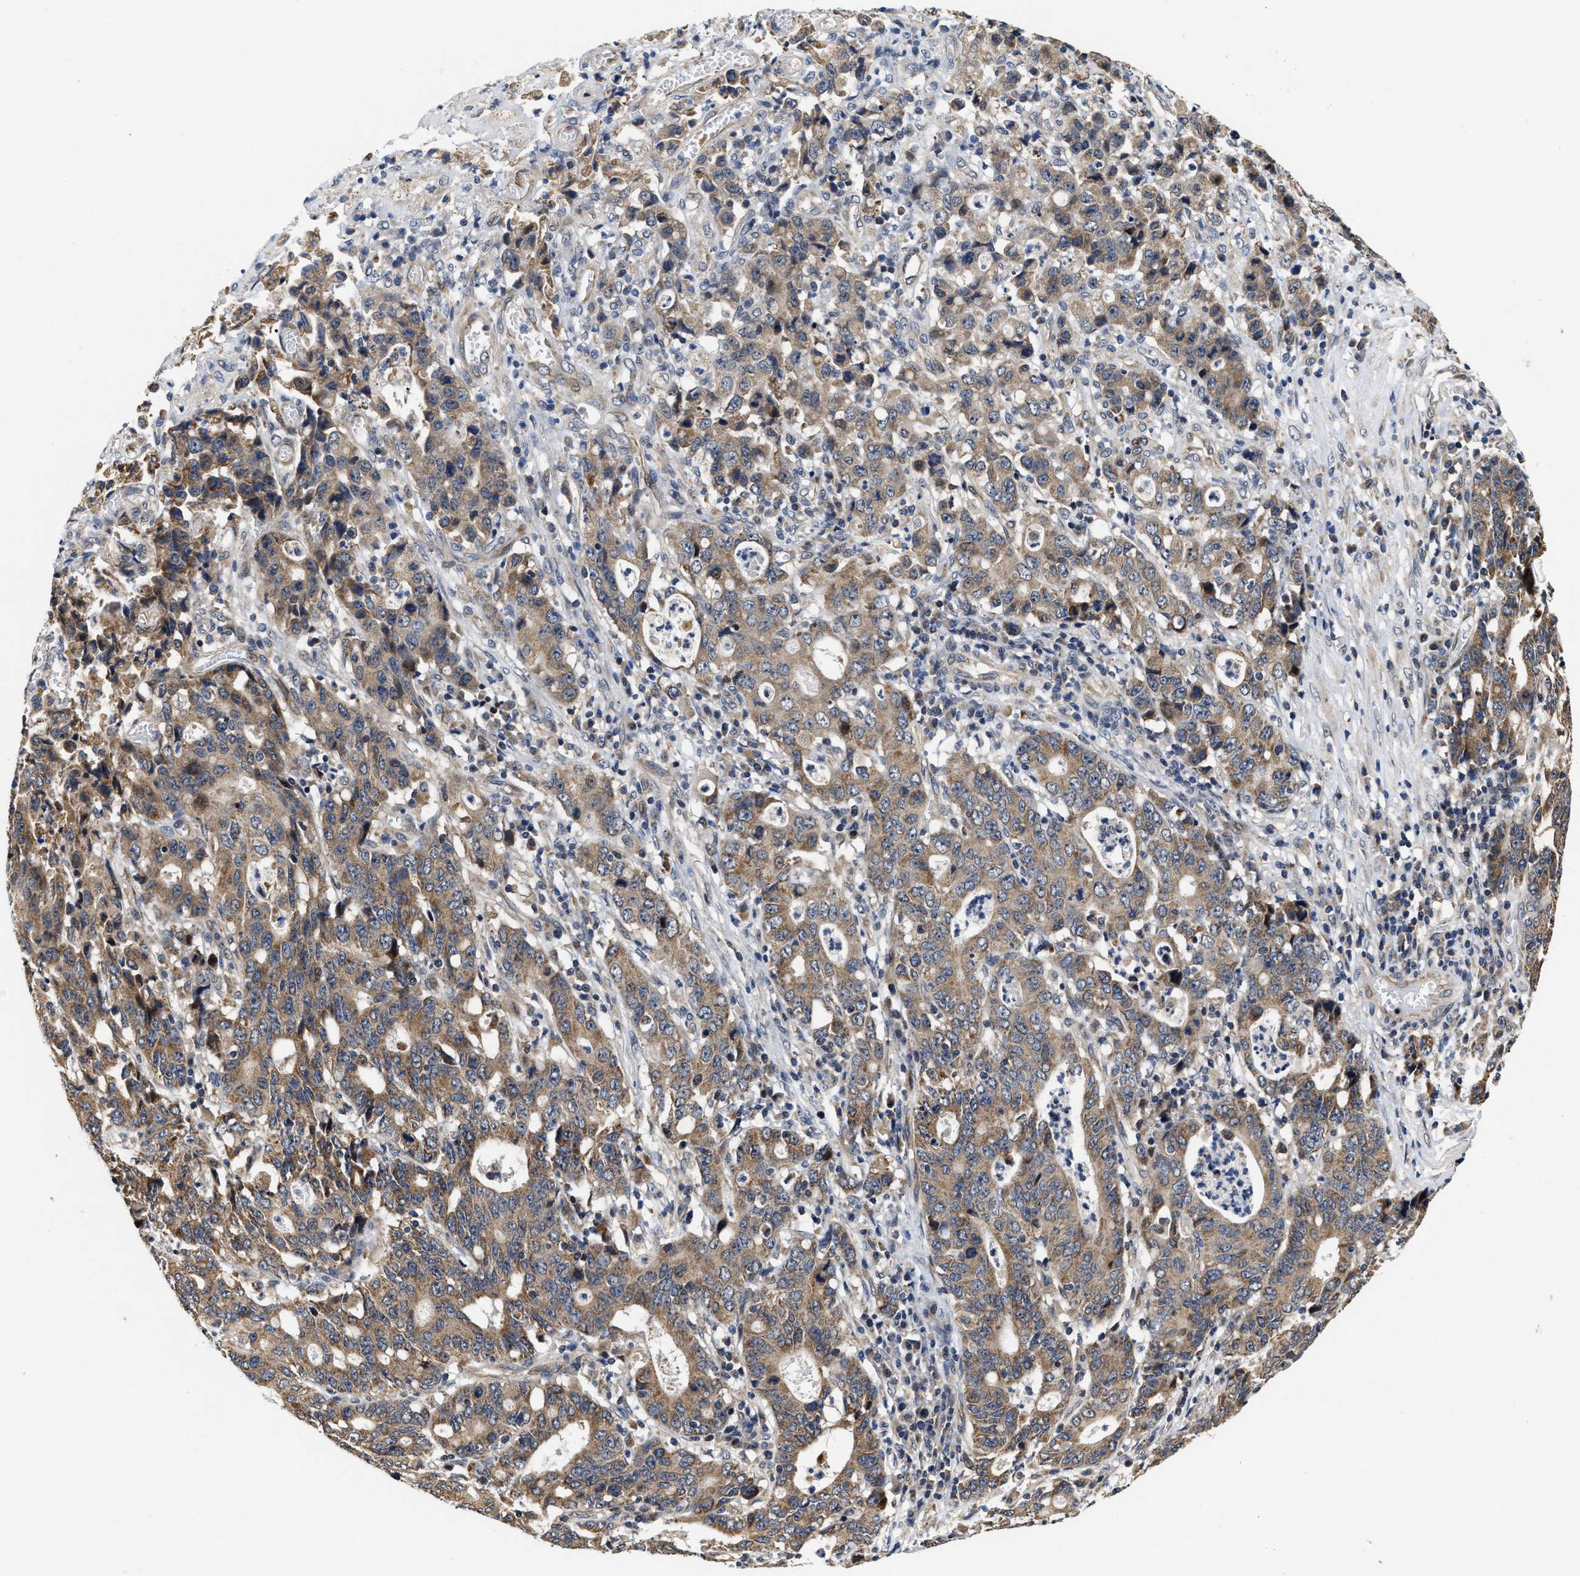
{"staining": {"intensity": "moderate", "quantity": ">75%", "location": "cytoplasmic/membranous"}, "tissue": "stomach cancer", "cell_type": "Tumor cells", "image_type": "cancer", "snomed": [{"axis": "morphology", "description": "Adenocarcinoma, NOS"}, {"axis": "topography", "description": "Stomach, upper"}], "caption": "Tumor cells demonstrate moderate cytoplasmic/membranous expression in approximately >75% of cells in adenocarcinoma (stomach).", "gene": "SCYL2", "patient": {"sex": "male", "age": 69}}